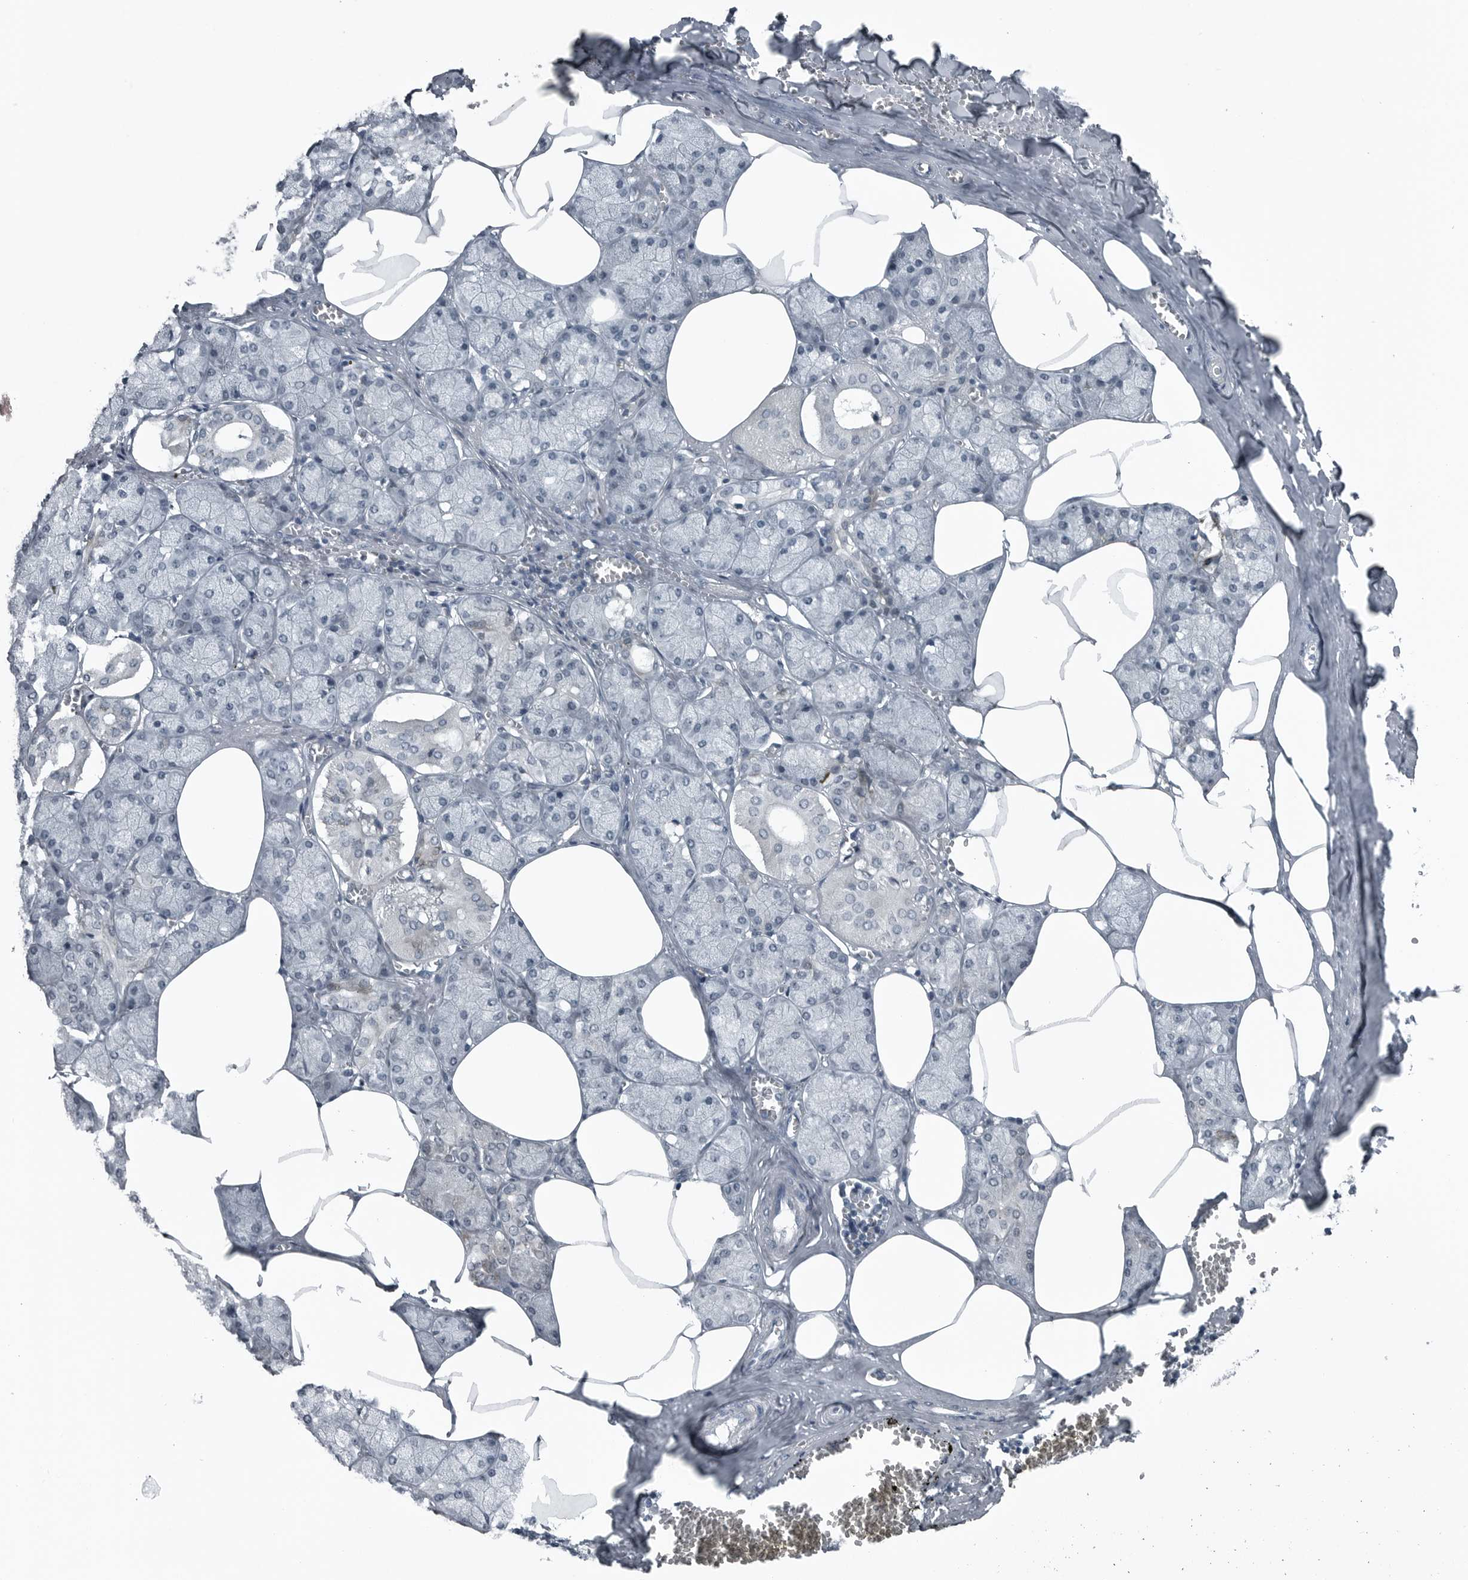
{"staining": {"intensity": "weak", "quantity": "<25%", "location": "cytoplasmic/membranous"}, "tissue": "salivary gland", "cell_type": "Glandular cells", "image_type": "normal", "snomed": [{"axis": "morphology", "description": "Normal tissue, NOS"}, {"axis": "topography", "description": "Salivary gland"}], "caption": "Glandular cells are negative for protein expression in normal human salivary gland.", "gene": "DNAAF11", "patient": {"sex": "male", "age": 62}}